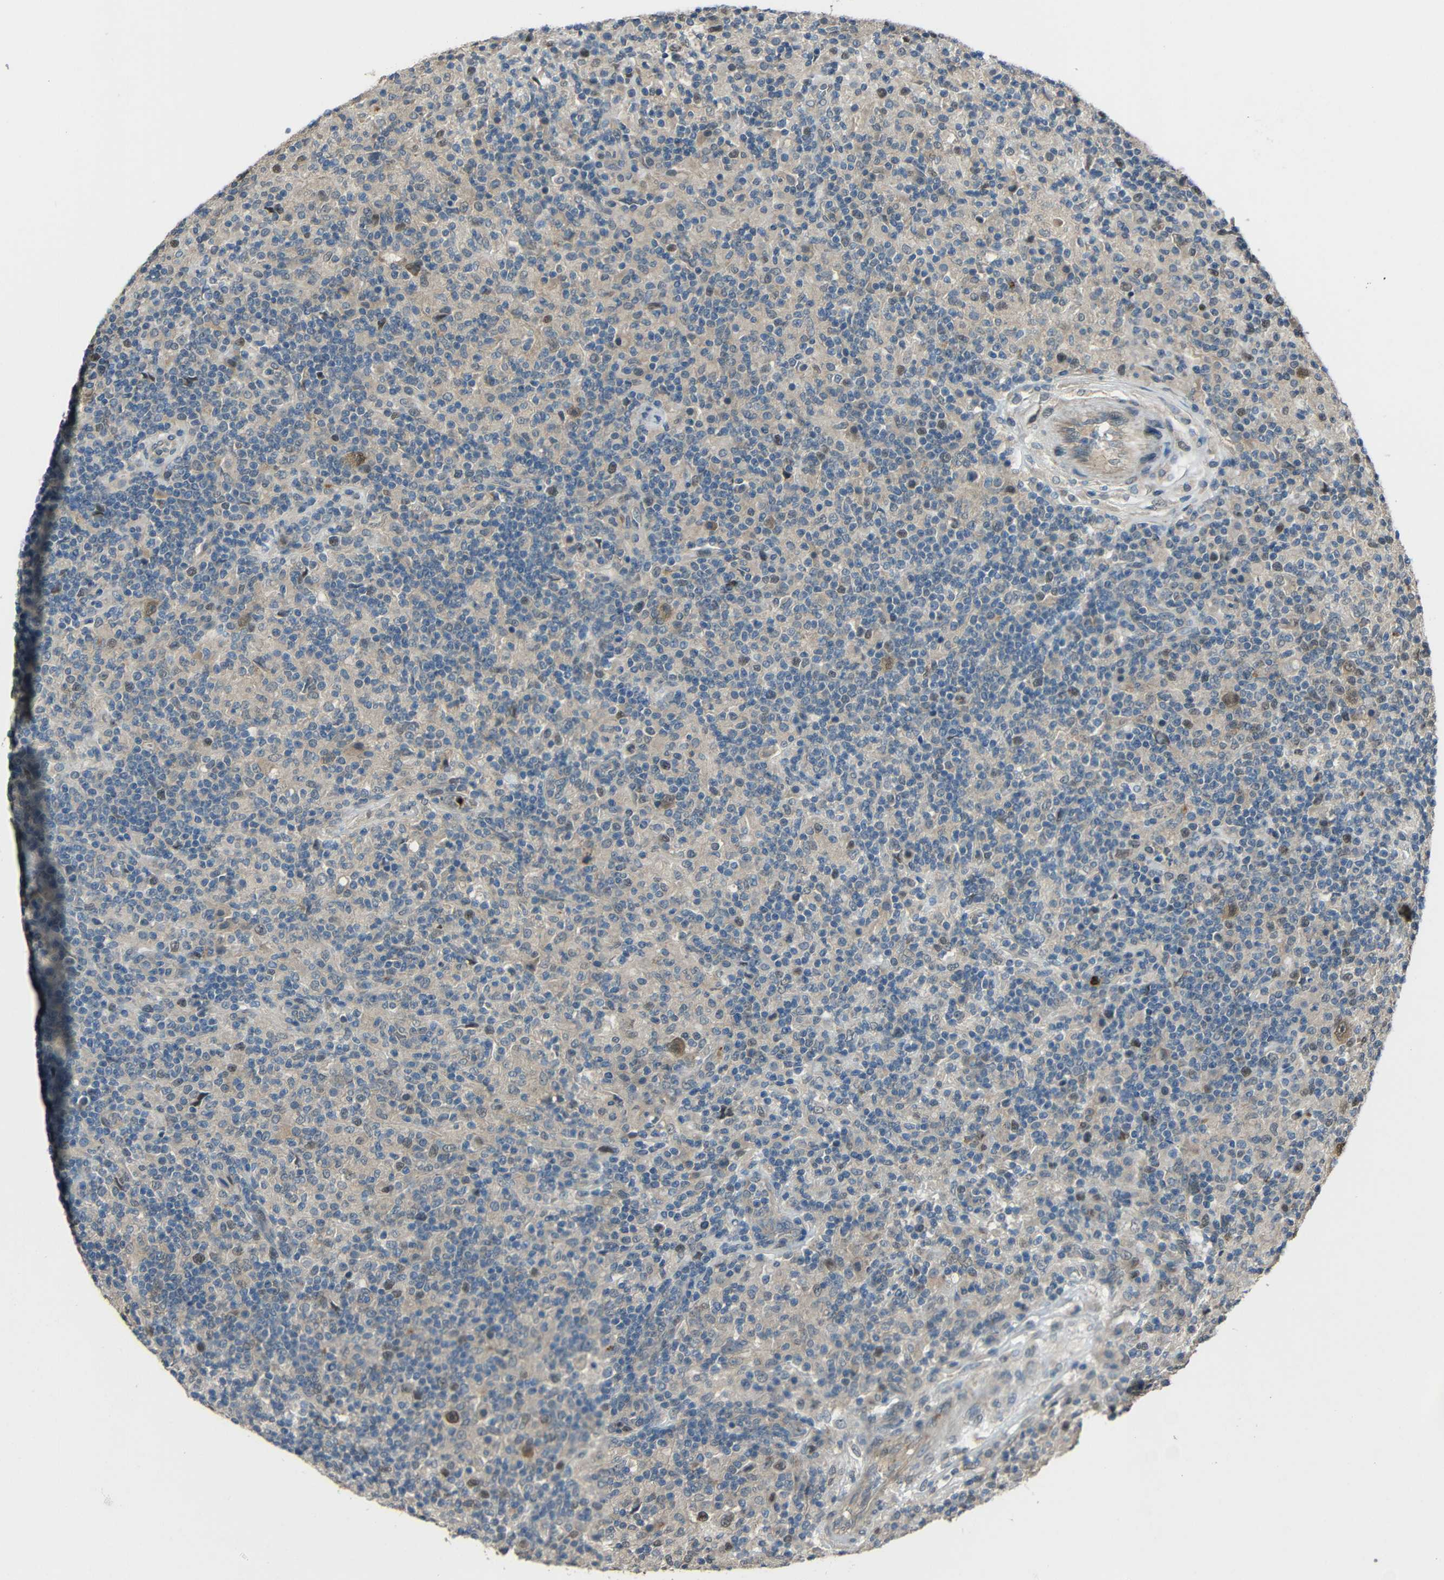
{"staining": {"intensity": "moderate", "quantity": ">75%", "location": "nuclear"}, "tissue": "lymphoma", "cell_type": "Tumor cells", "image_type": "cancer", "snomed": [{"axis": "morphology", "description": "Hodgkin's disease, NOS"}, {"axis": "topography", "description": "Lymph node"}], "caption": "Brown immunohistochemical staining in human Hodgkin's disease demonstrates moderate nuclear expression in approximately >75% of tumor cells.", "gene": "STBD1", "patient": {"sex": "male", "age": 70}}